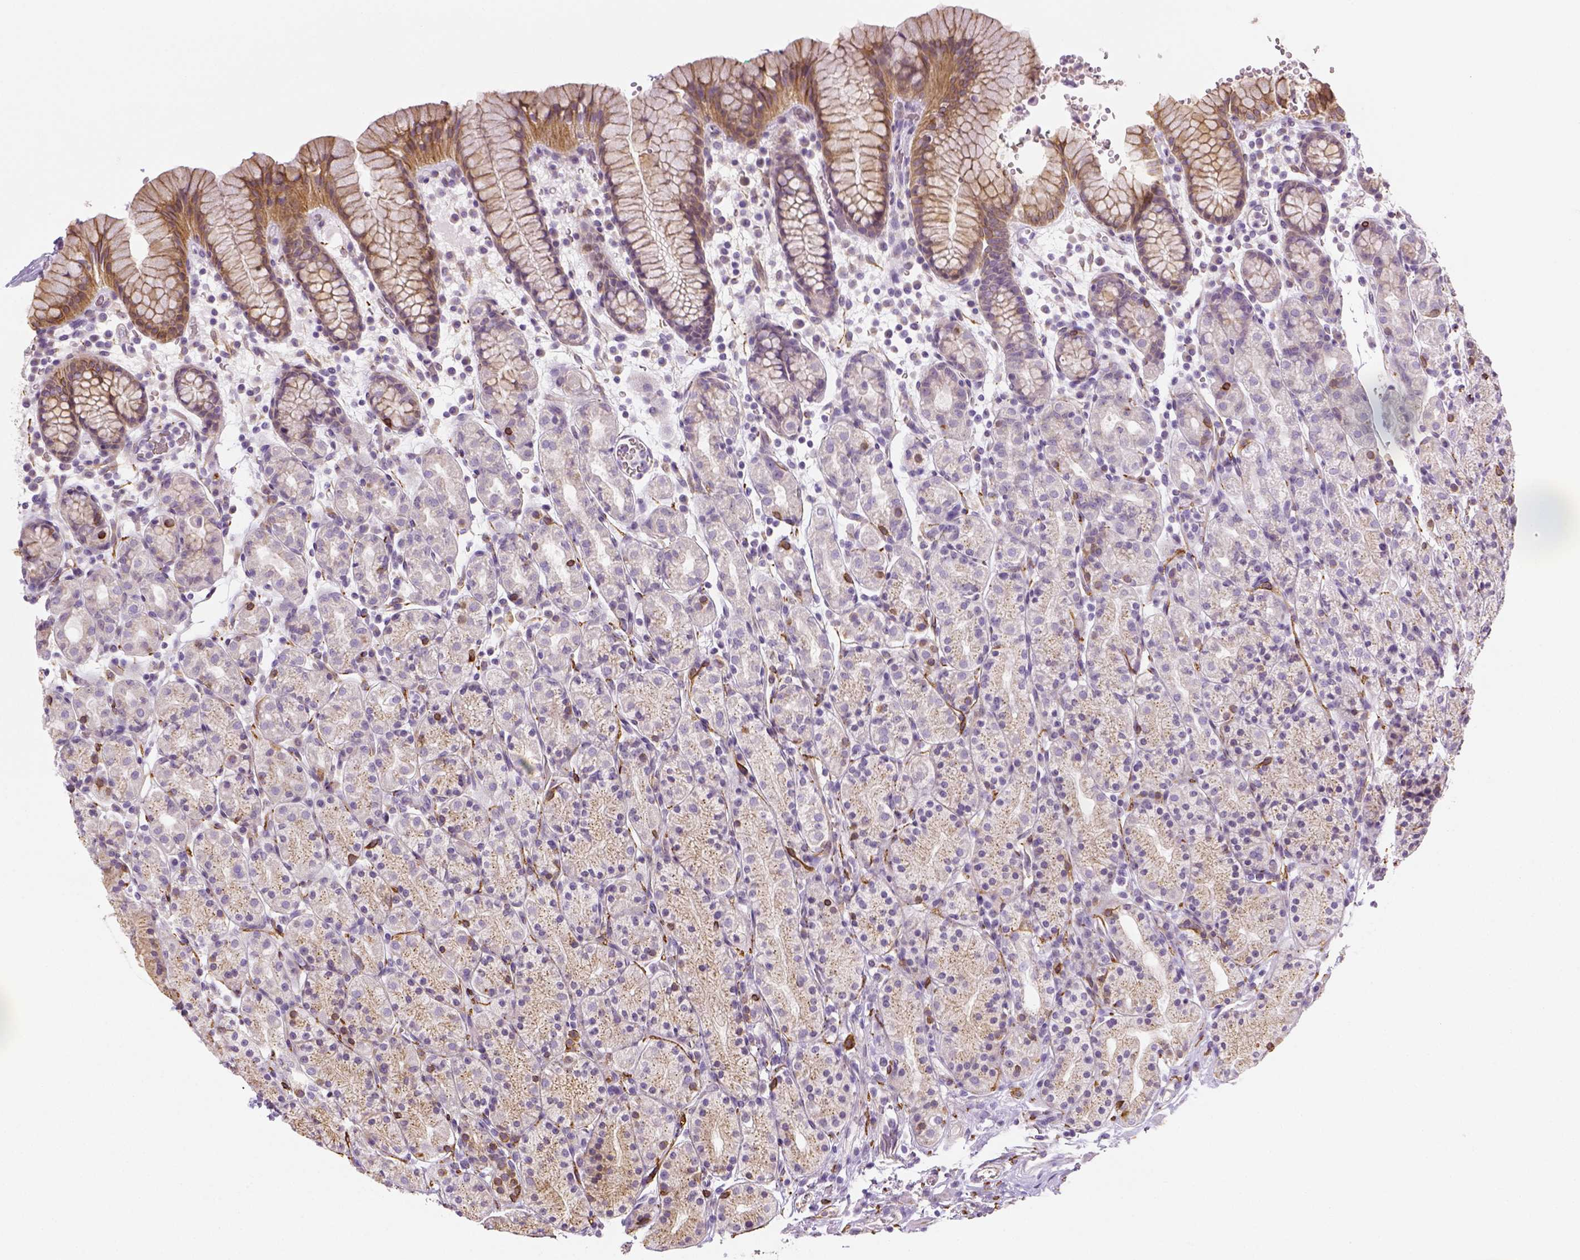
{"staining": {"intensity": "strong", "quantity": "<25%", "location": "cytoplasmic/membranous"}, "tissue": "stomach", "cell_type": "Glandular cells", "image_type": "normal", "snomed": [{"axis": "morphology", "description": "Normal tissue, NOS"}, {"axis": "topography", "description": "Stomach, upper"}, {"axis": "topography", "description": "Stomach"}], "caption": "Human stomach stained with a brown dye reveals strong cytoplasmic/membranous positive staining in approximately <25% of glandular cells.", "gene": "CACNB1", "patient": {"sex": "male", "age": 62}}